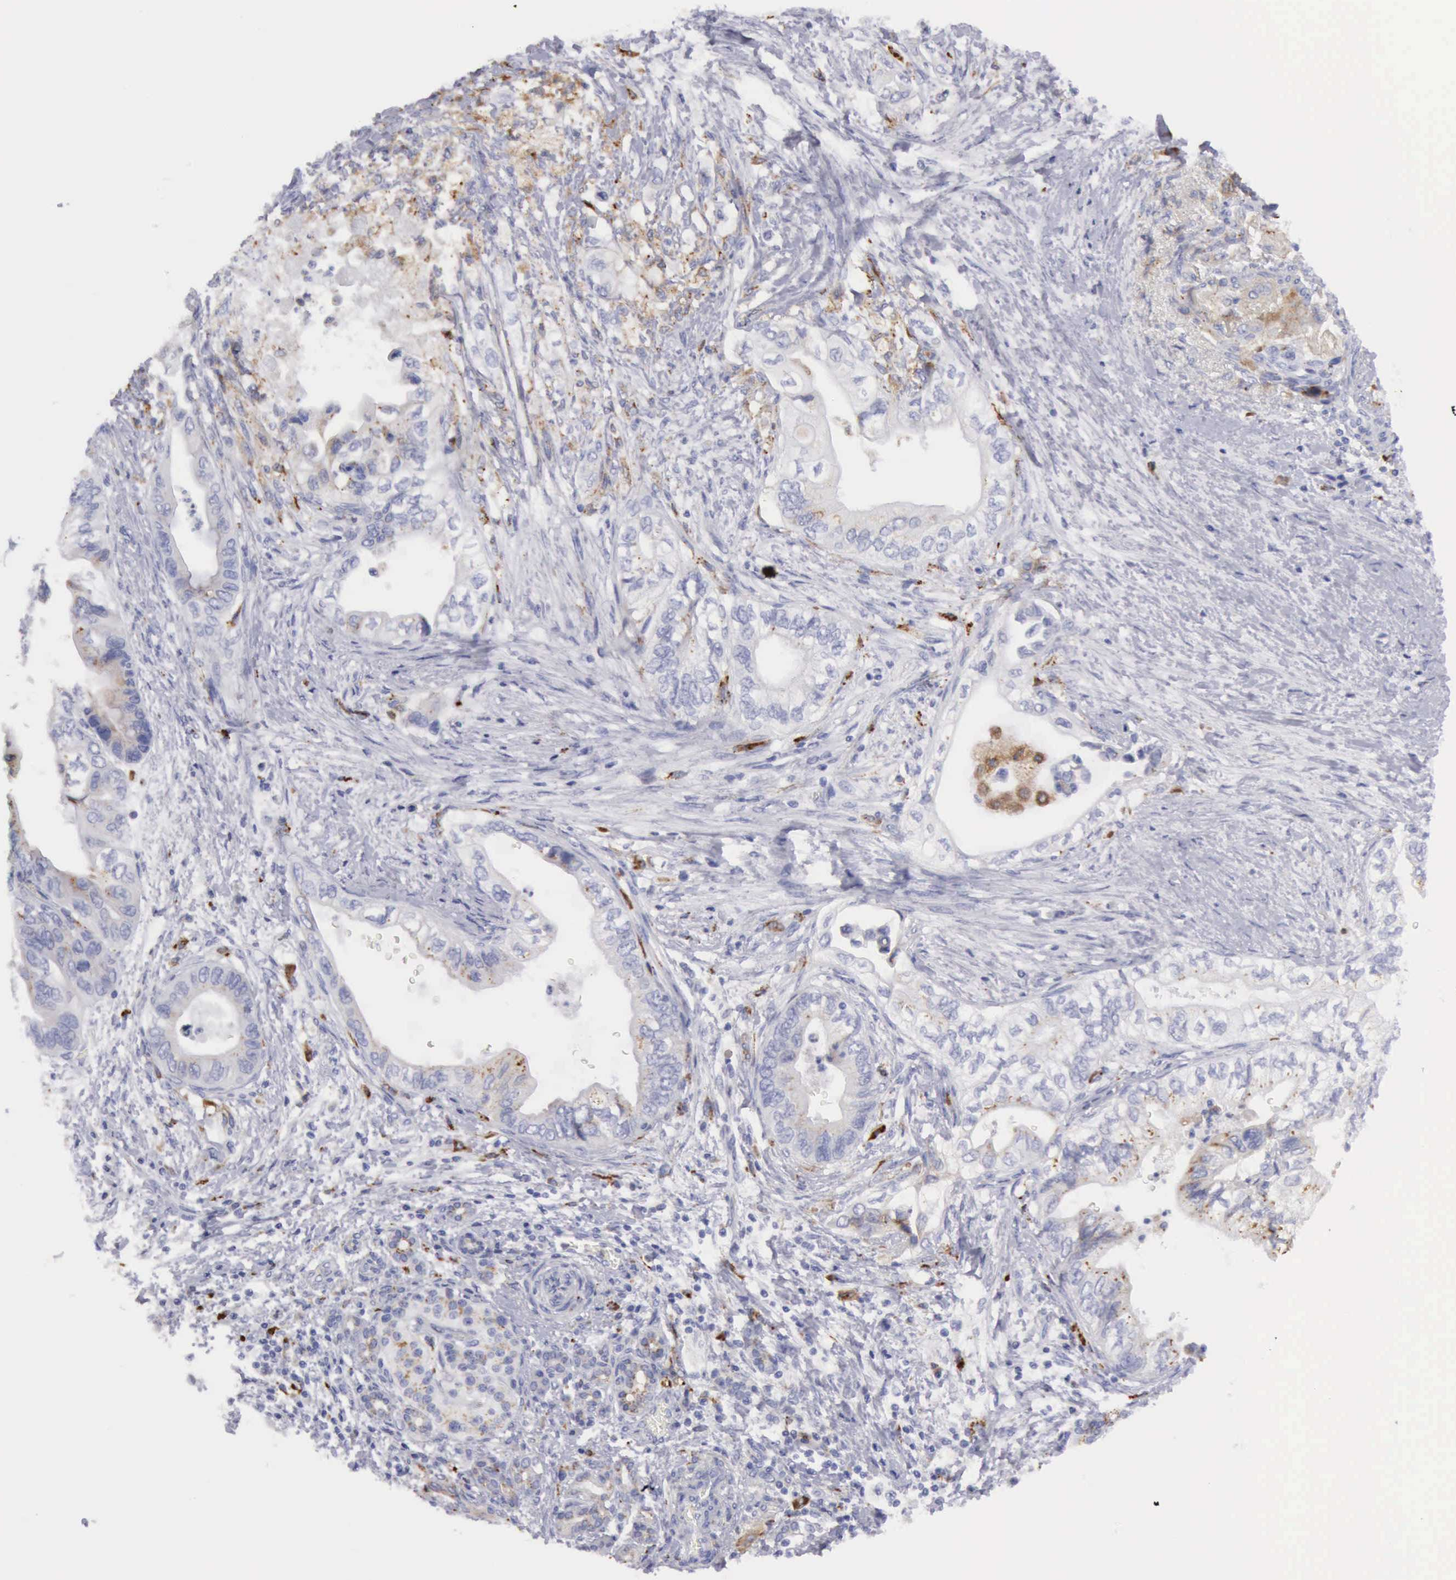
{"staining": {"intensity": "negative", "quantity": "none", "location": "none"}, "tissue": "pancreatic cancer", "cell_type": "Tumor cells", "image_type": "cancer", "snomed": [{"axis": "morphology", "description": "Adenocarcinoma, NOS"}, {"axis": "topography", "description": "Pancreas"}], "caption": "Immunohistochemistry histopathology image of human adenocarcinoma (pancreatic) stained for a protein (brown), which shows no expression in tumor cells.", "gene": "CTSS", "patient": {"sex": "female", "age": 66}}